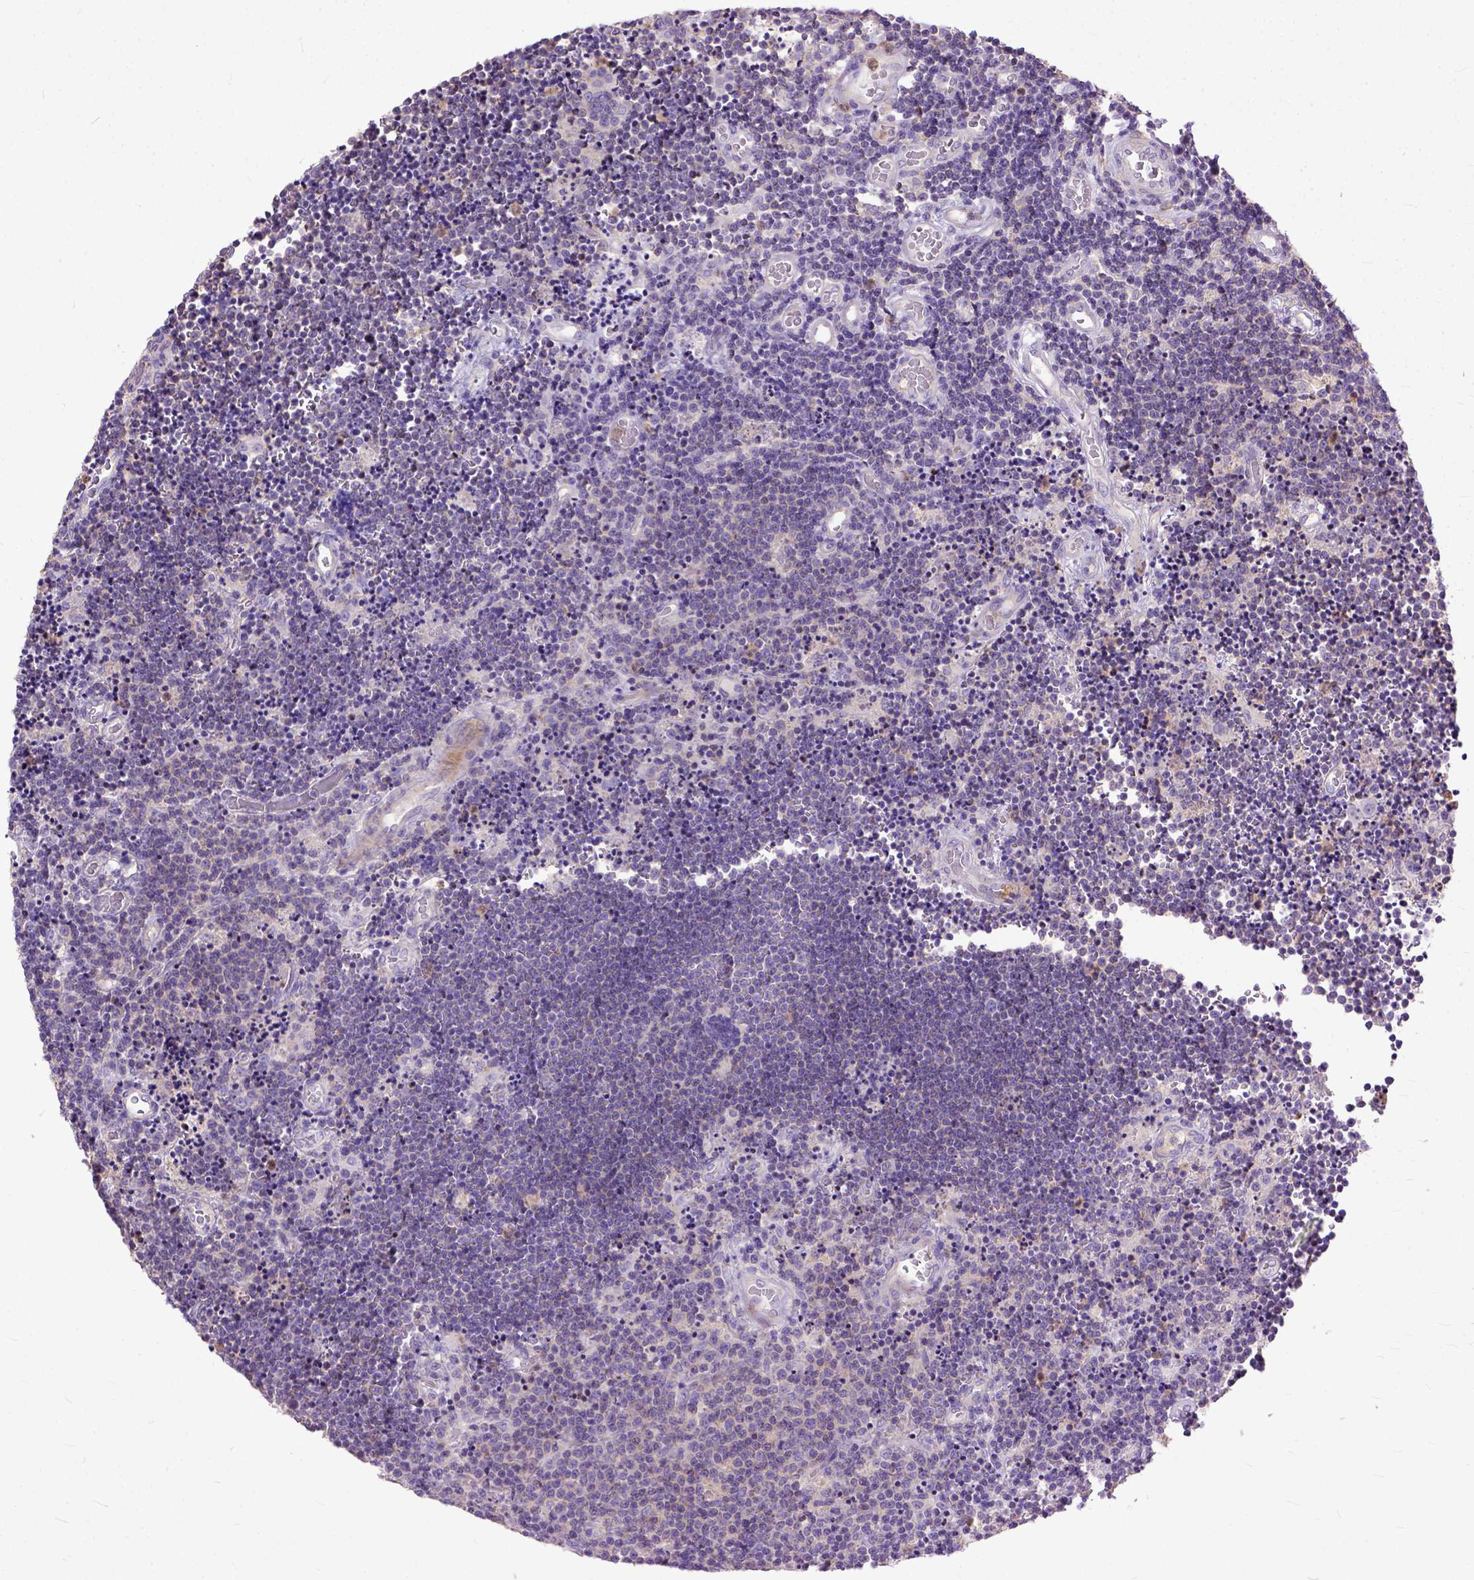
{"staining": {"intensity": "negative", "quantity": "none", "location": "none"}, "tissue": "lymphoma", "cell_type": "Tumor cells", "image_type": "cancer", "snomed": [{"axis": "morphology", "description": "Malignant lymphoma, non-Hodgkin's type, Low grade"}, {"axis": "topography", "description": "Brain"}], "caption": "Malignant lymphoma, non-Hodgkin's type (low-grade) stained for a protein using IHC demonstrates no positivity tumor cells.", "gene": "NAMPT", "patient": {"sex": "female", "age": 66}}